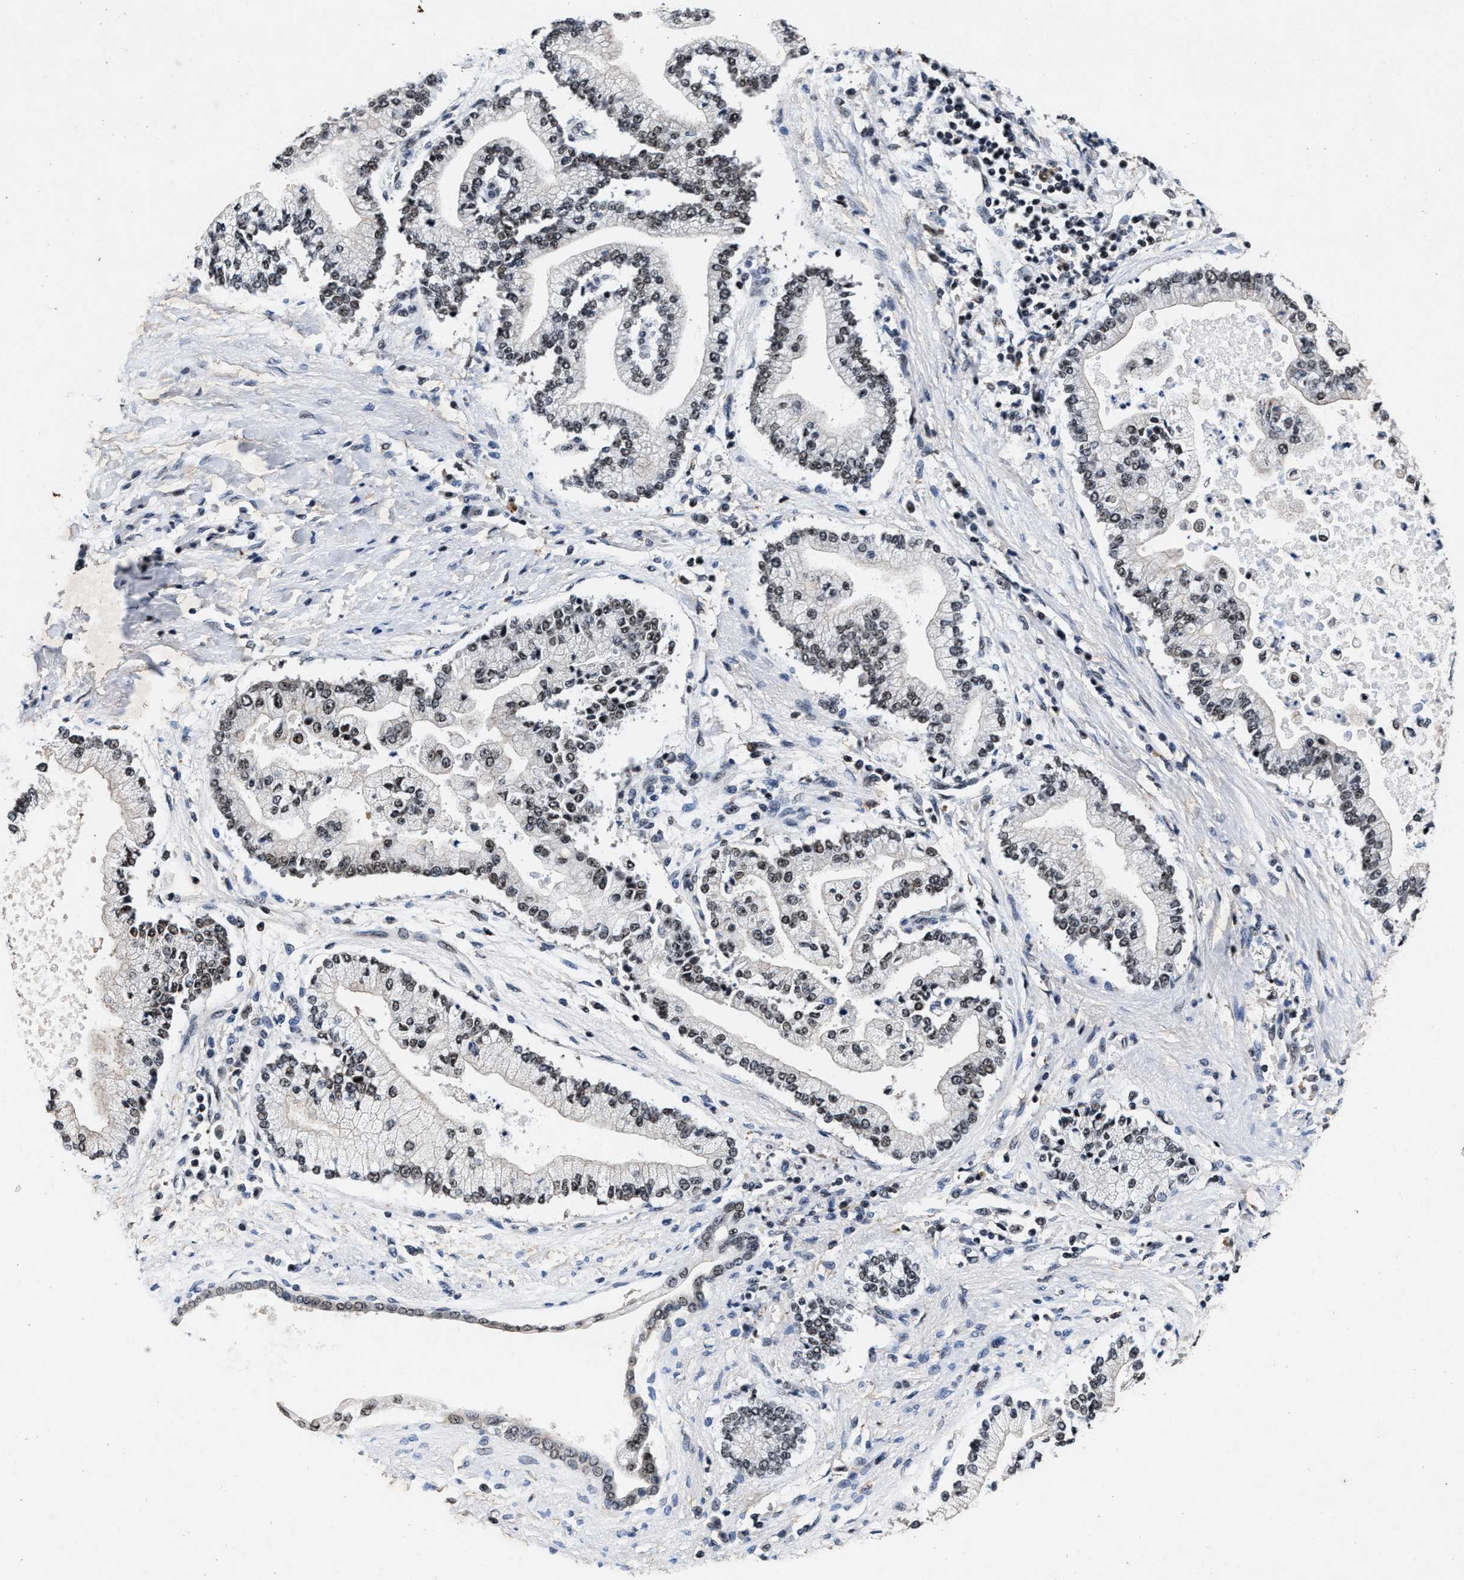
{"staining": {"intensity": "moderate", "quantity": ">75%", "location": "nuclear"}, "tissue": "liver cancer", "cell_type": "Tumor cells", "image_type": "cancer", "snomed": [{"axis": "morphology", "description": "Cholangiocarcinoma"}, {"axis": "topography", "description": "Liver"}], "caption": "Immunohistochemistry (IHC) image of neoplastic tissue: liver cancer stained using immunohistochemistry exhibits medium levels of moderate protein expression localized specifically in the nuclear of tumor cells, appearing as a nuclear brown color.", "gene": "ZNF233", "patient": {"sex": "male", "age": 50}}